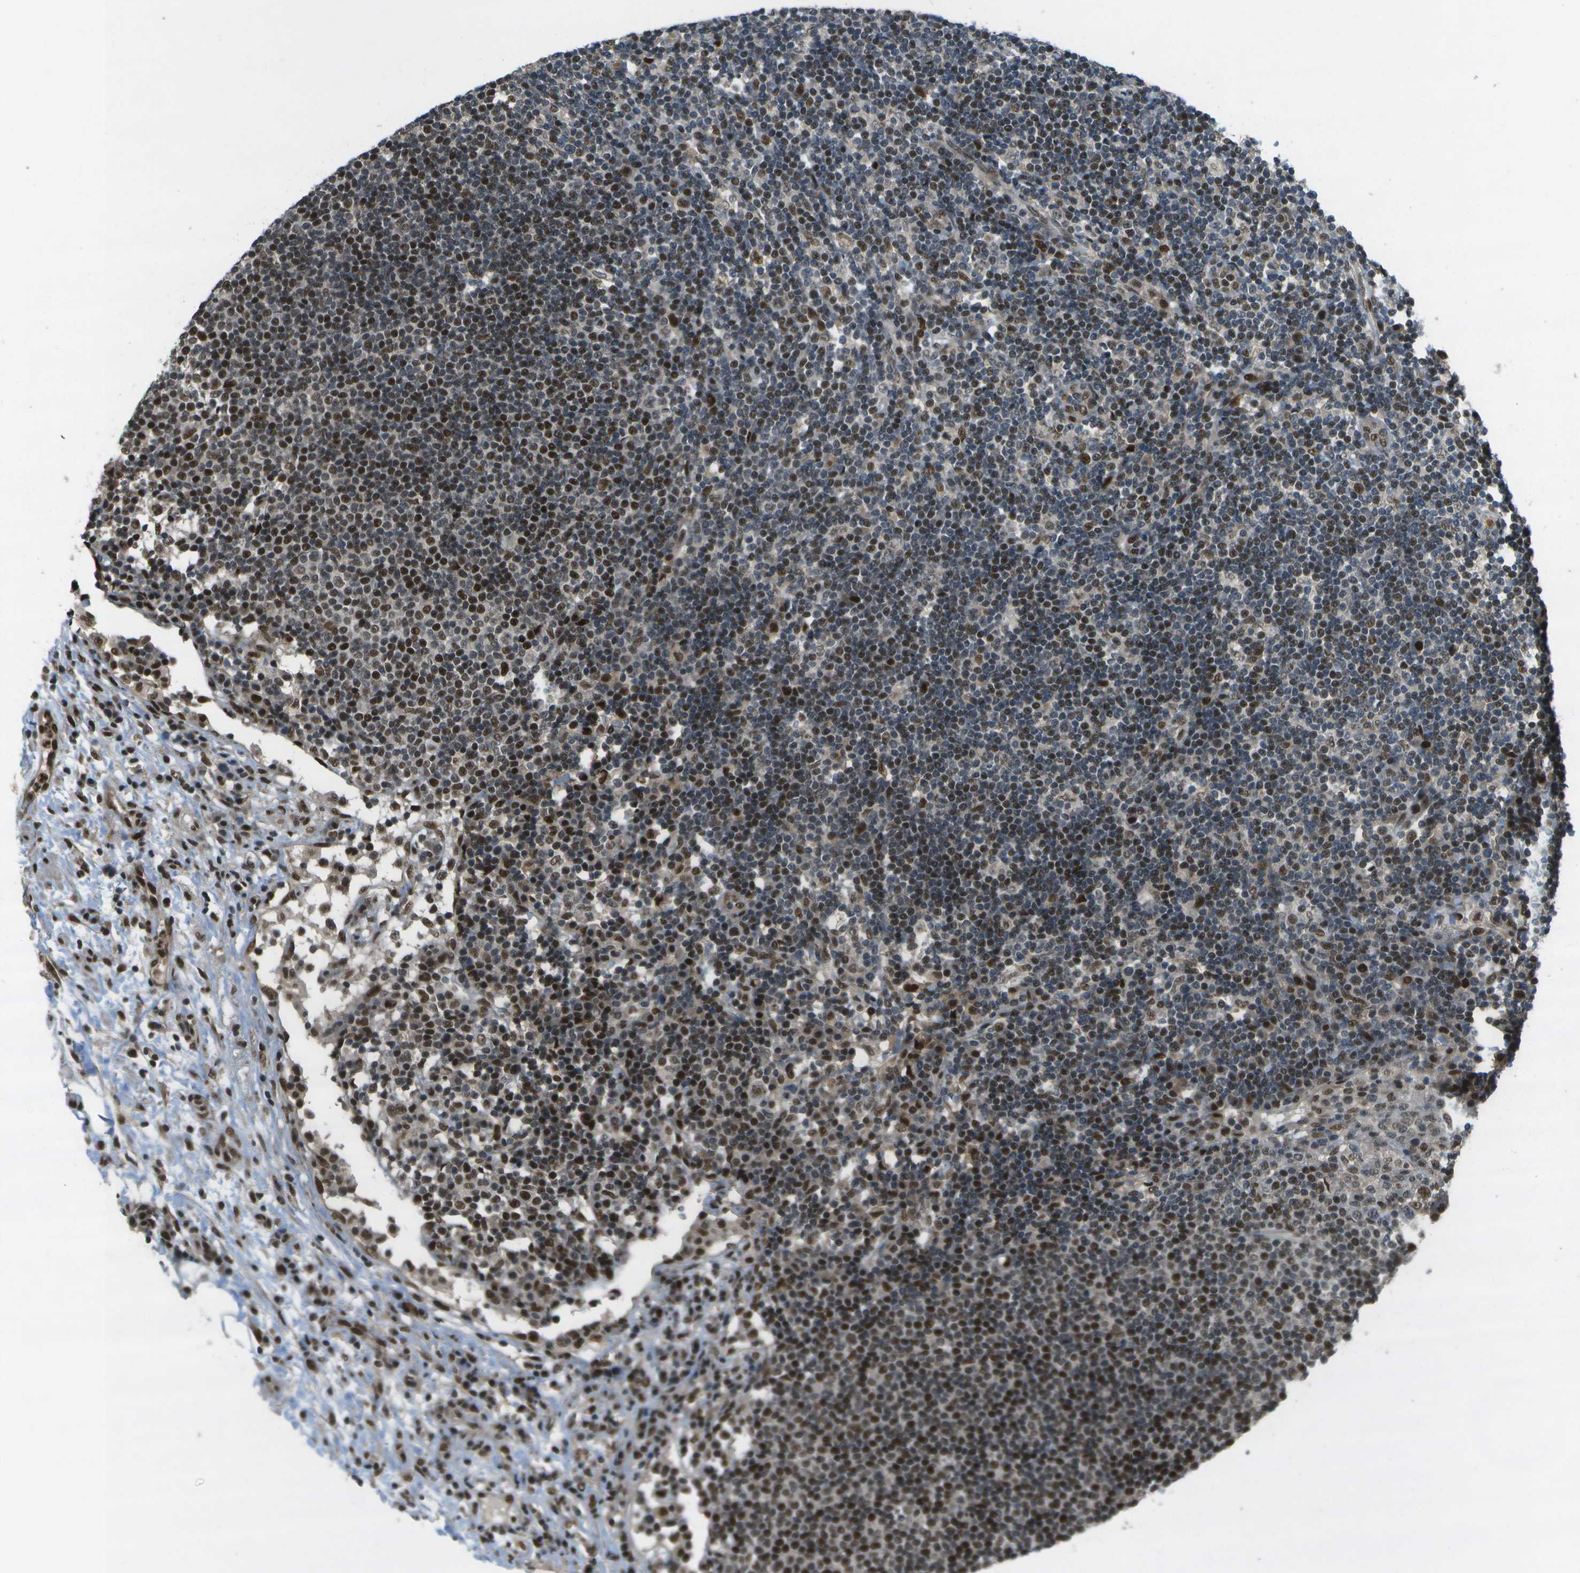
{"staining": {"intensity": "strong", "quantity": ">75%", "location": "nuclear"}, "tissue": "lymph node", "cell_type": "Germinal center cells", "image_type": "normal", "snomed": [{"axis": "morphology", "description": "Normal tissue, NOS"}, {"axis": "topography", "description": "Lymph node"}], "caption": "A high-resolution histopathology image shows immunohistochemistry (IHC) staining of unremarkable lymph node, which demonstrates strong nuclear positivity in about >75% of germinal center cells.", "gene": "GANC", "patient": {"sex": "female", "age": 53}}